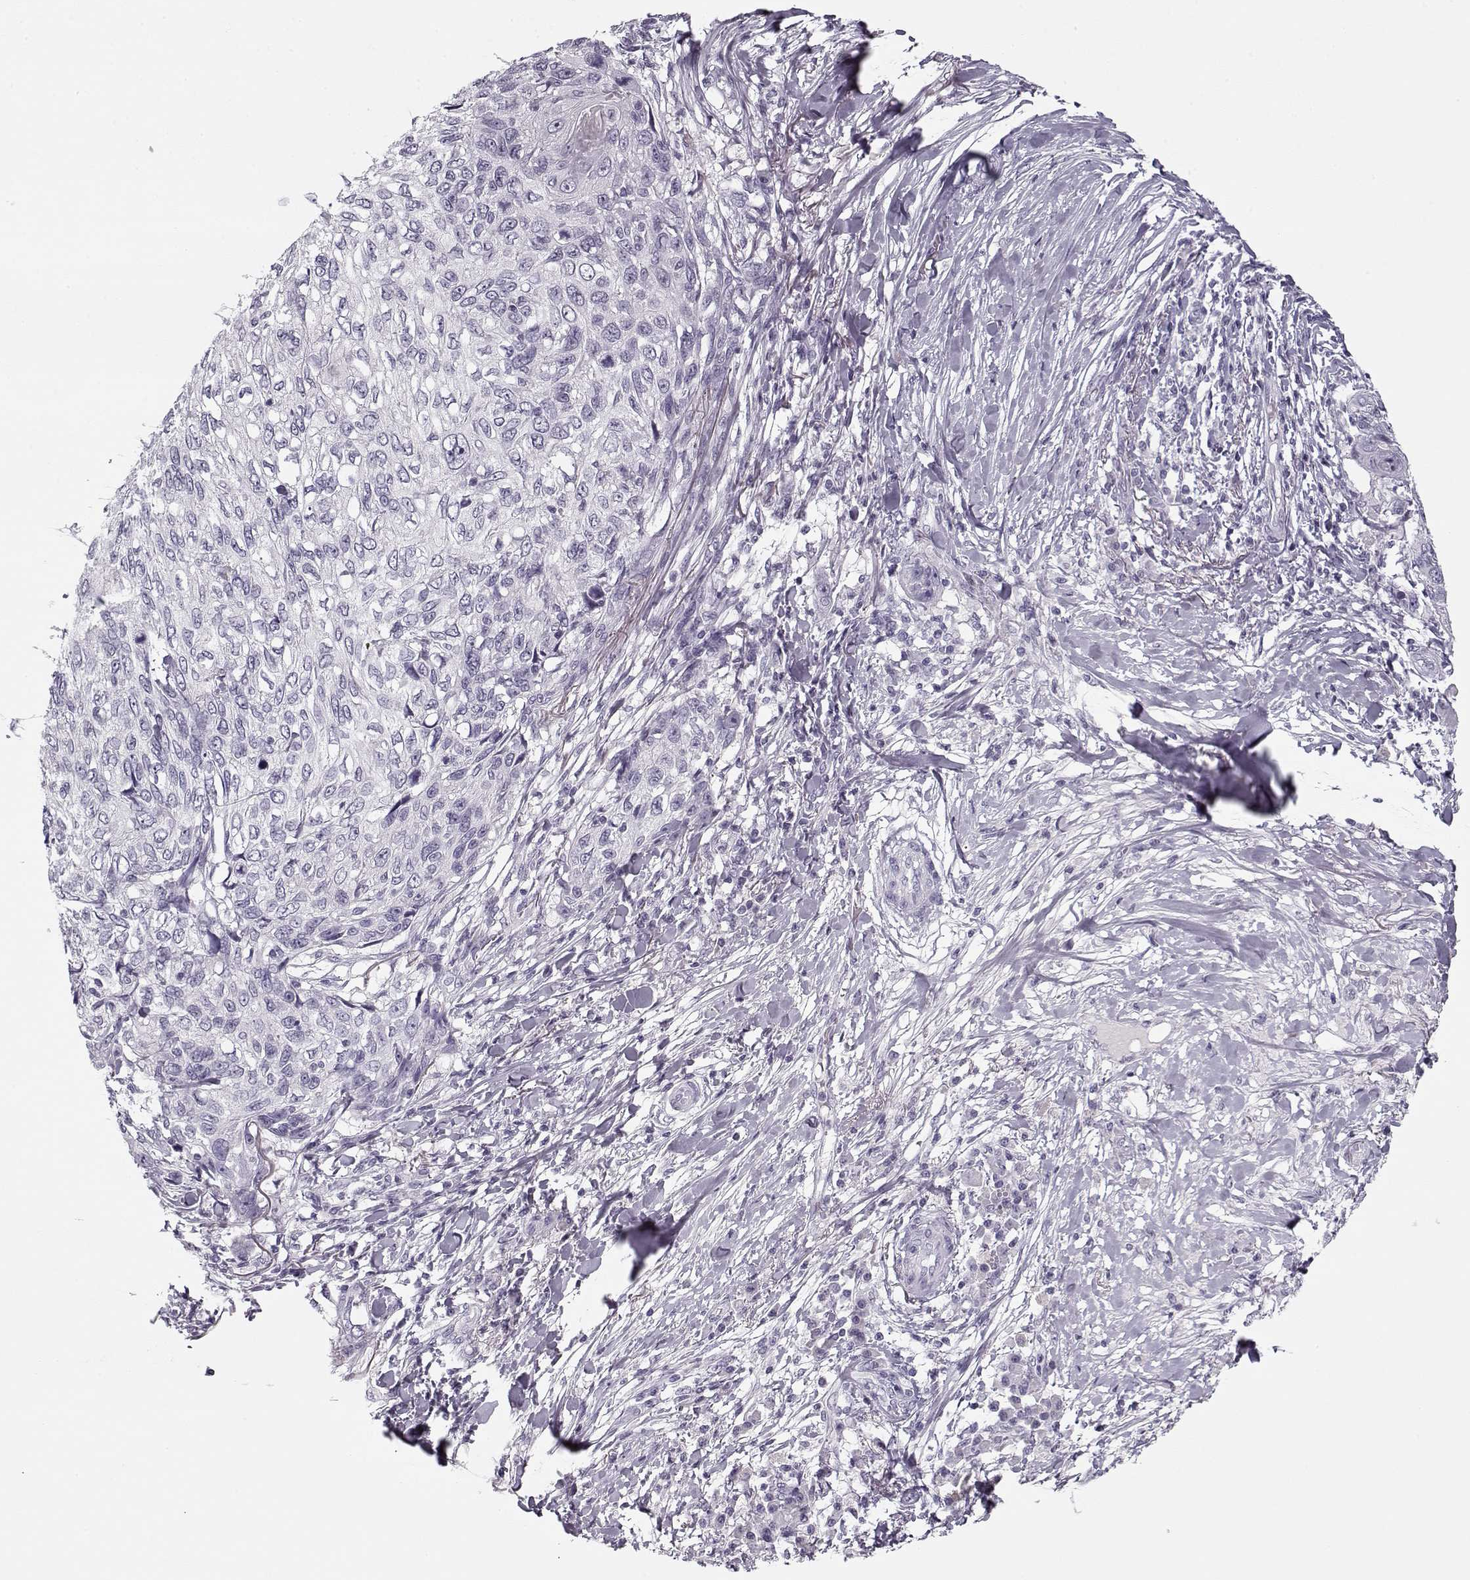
{"staining": {"intensity": "negative", "quantity": "none", "location": "none"}, "tissue": "skin cancer", "cell_type": "Tumor cells", "image_type": "cancer", "snomed": [{"axis": "morphology", "description": "Squamous cell carcinoma, NOS"}, {"axis": "topography", "description": "Skin"}], "caption": "Tumor cells show no significant expression in squamous cell carcinoma (skin).", "gene": "PNMT", "patient": {"sex": "male", "age": 92}}